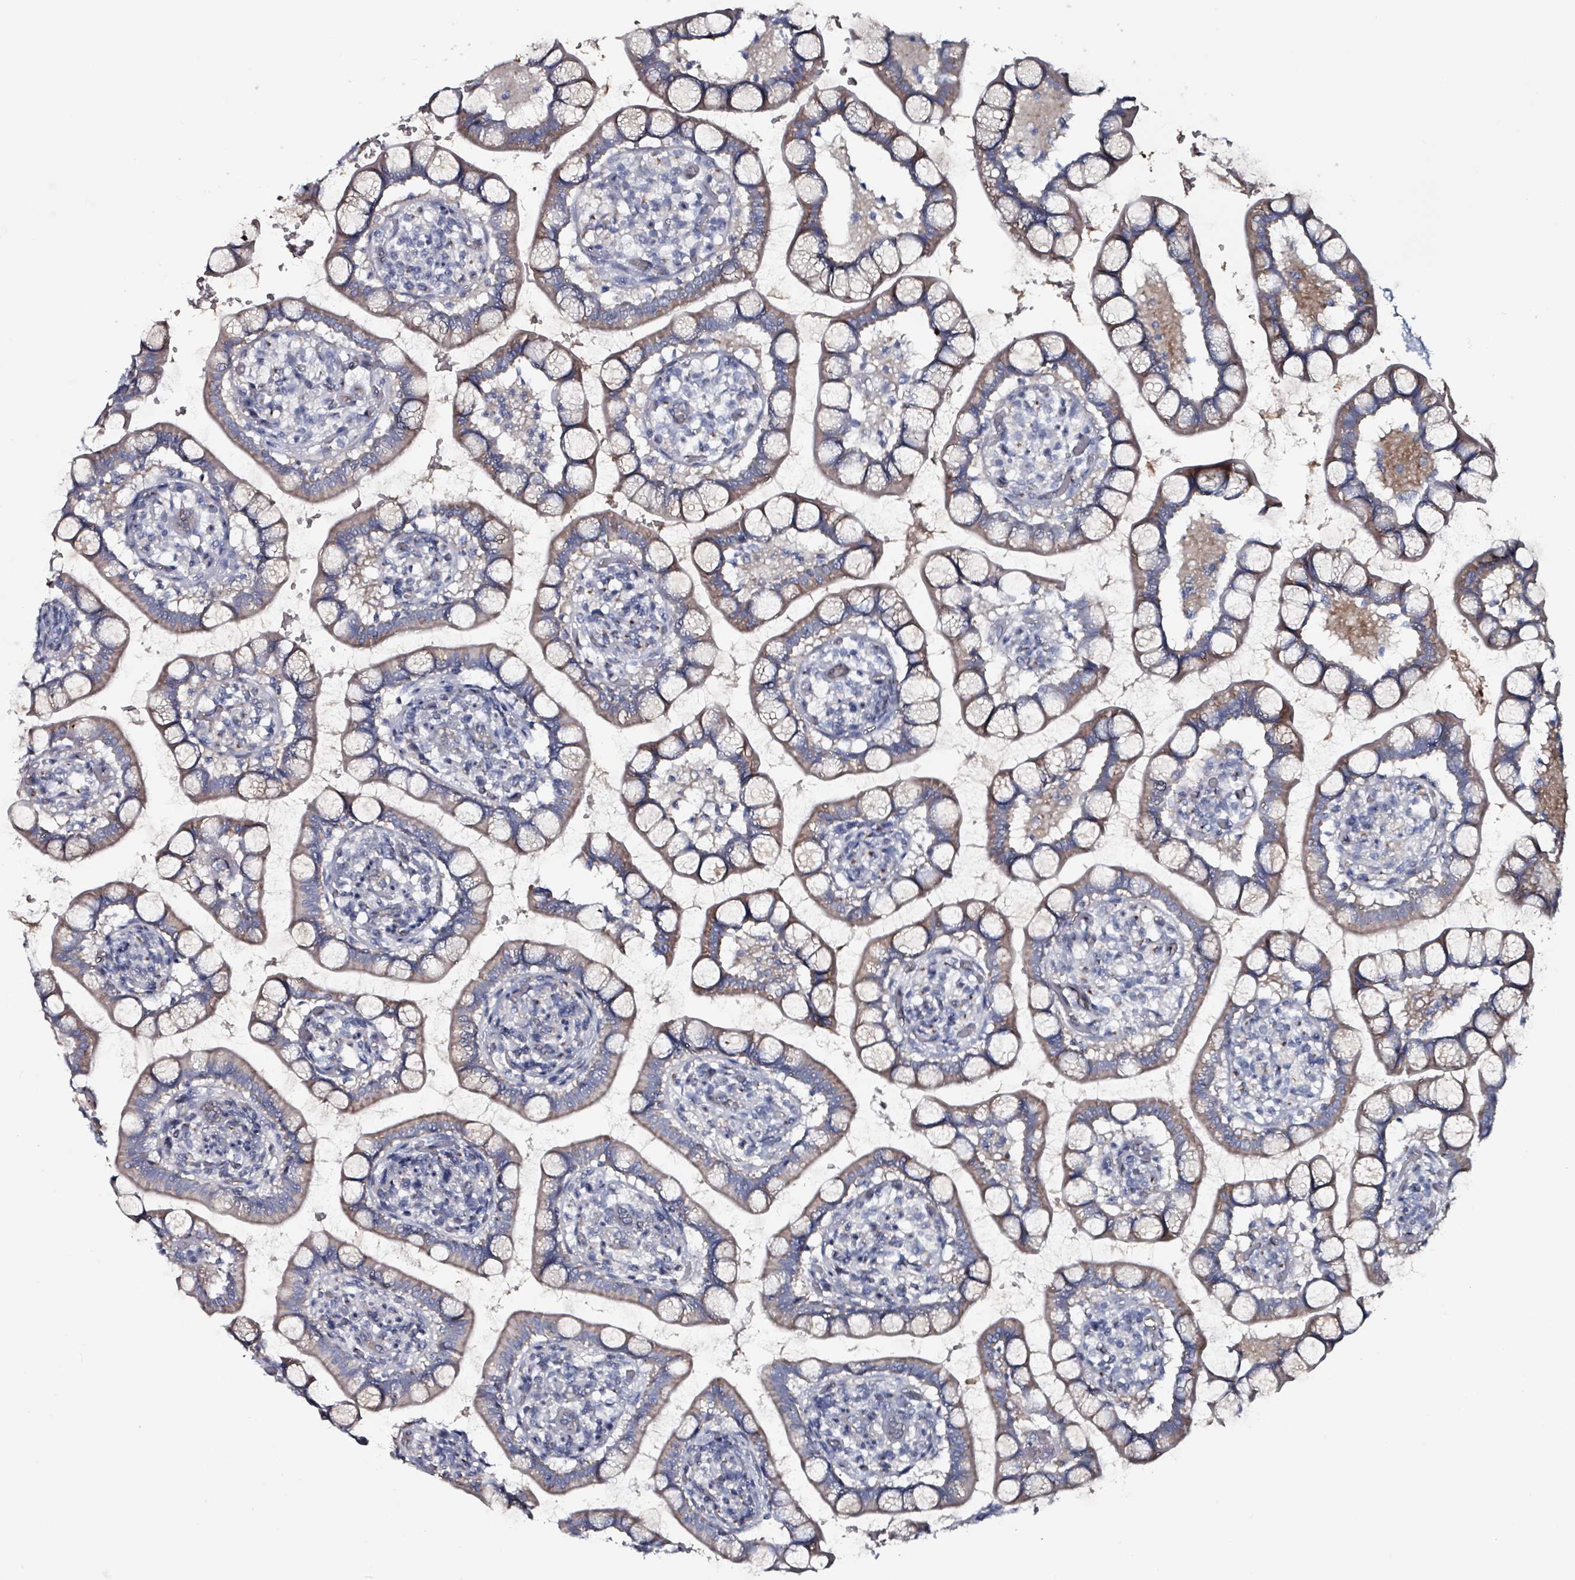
{"staining": {"intensity": "moderate", "quantity": "25%-75%", "location": "cytoplasmic/membranous"}, "tissue": "small intestine", "cell_type": "Glandular cells", "image_type": "normal", "snomed": [{"axis": "morphology", "description": "Normal tissue, NOS"}, {"axis": "topography", "description": "Small intestine"}], "caption": "Moderate cytoplasmic/membranous expression for a protein is appreciated in about 25%-75% of glandular cells of benign small intestine using immunohistochemistry.", "gene": "B3GAT3", "patient": {"sex": "male", "age": 52}}